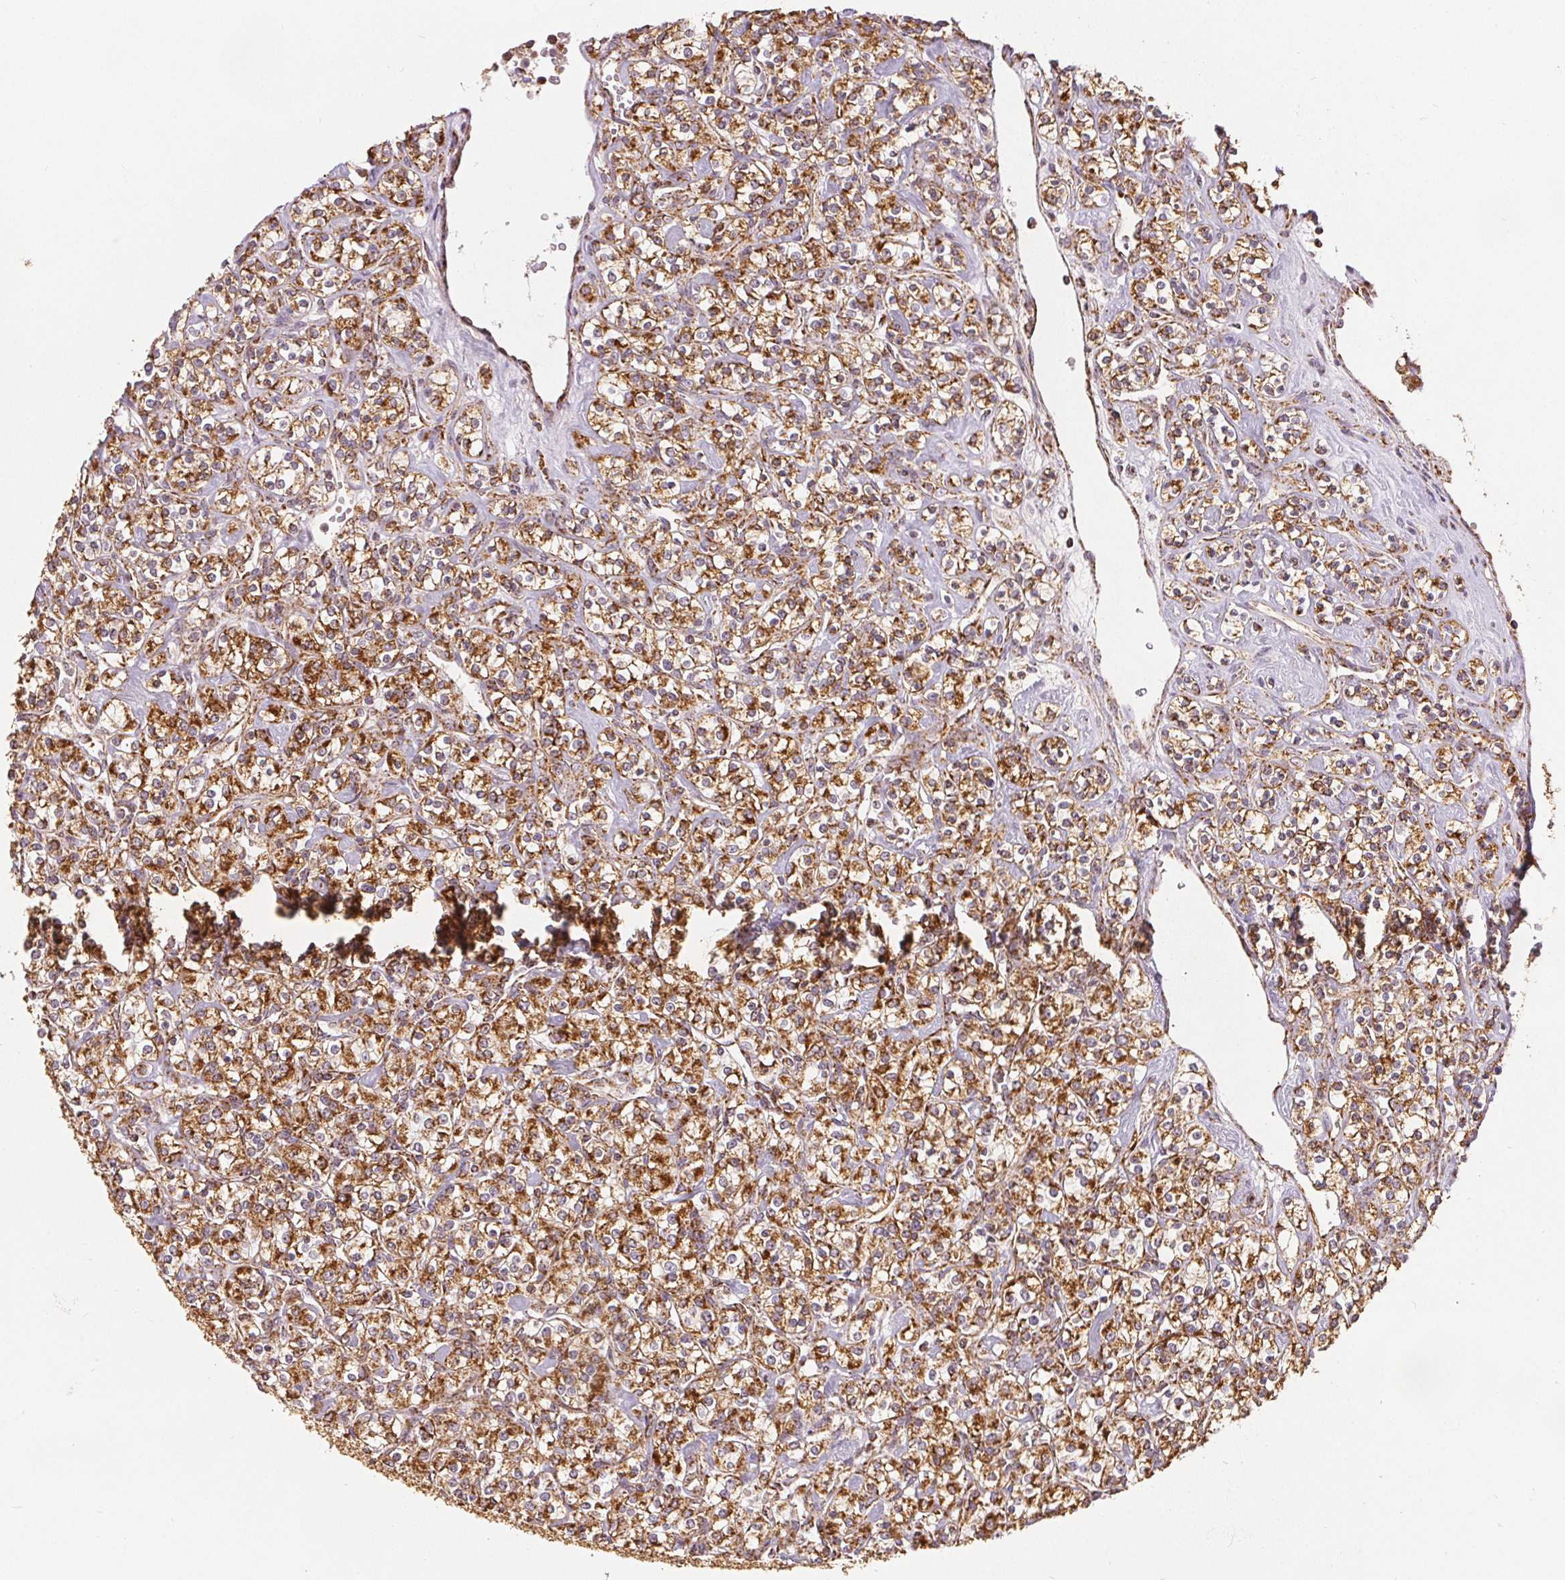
{"staining": {"intensity": "moderate", "quantity": ">75%", "location": "cytoplasmic/membranous"}, "tissue": "renal cancer", "cell_type": "Tumor cells", "image_type": "cancer", "snomed": [{"axis": "morphology", "description": "Adenocarcinoma, NOS"}, {"axis": "topography", "description": "Kidney"}], "caption": "A brown stain shows moderate cytoplasmic/membranous expression of a protein in human renal cancer (adenocarcinoma) tumor cells.", "gene": "SDHB", "patient": {"sex": "male", "age": 77}}